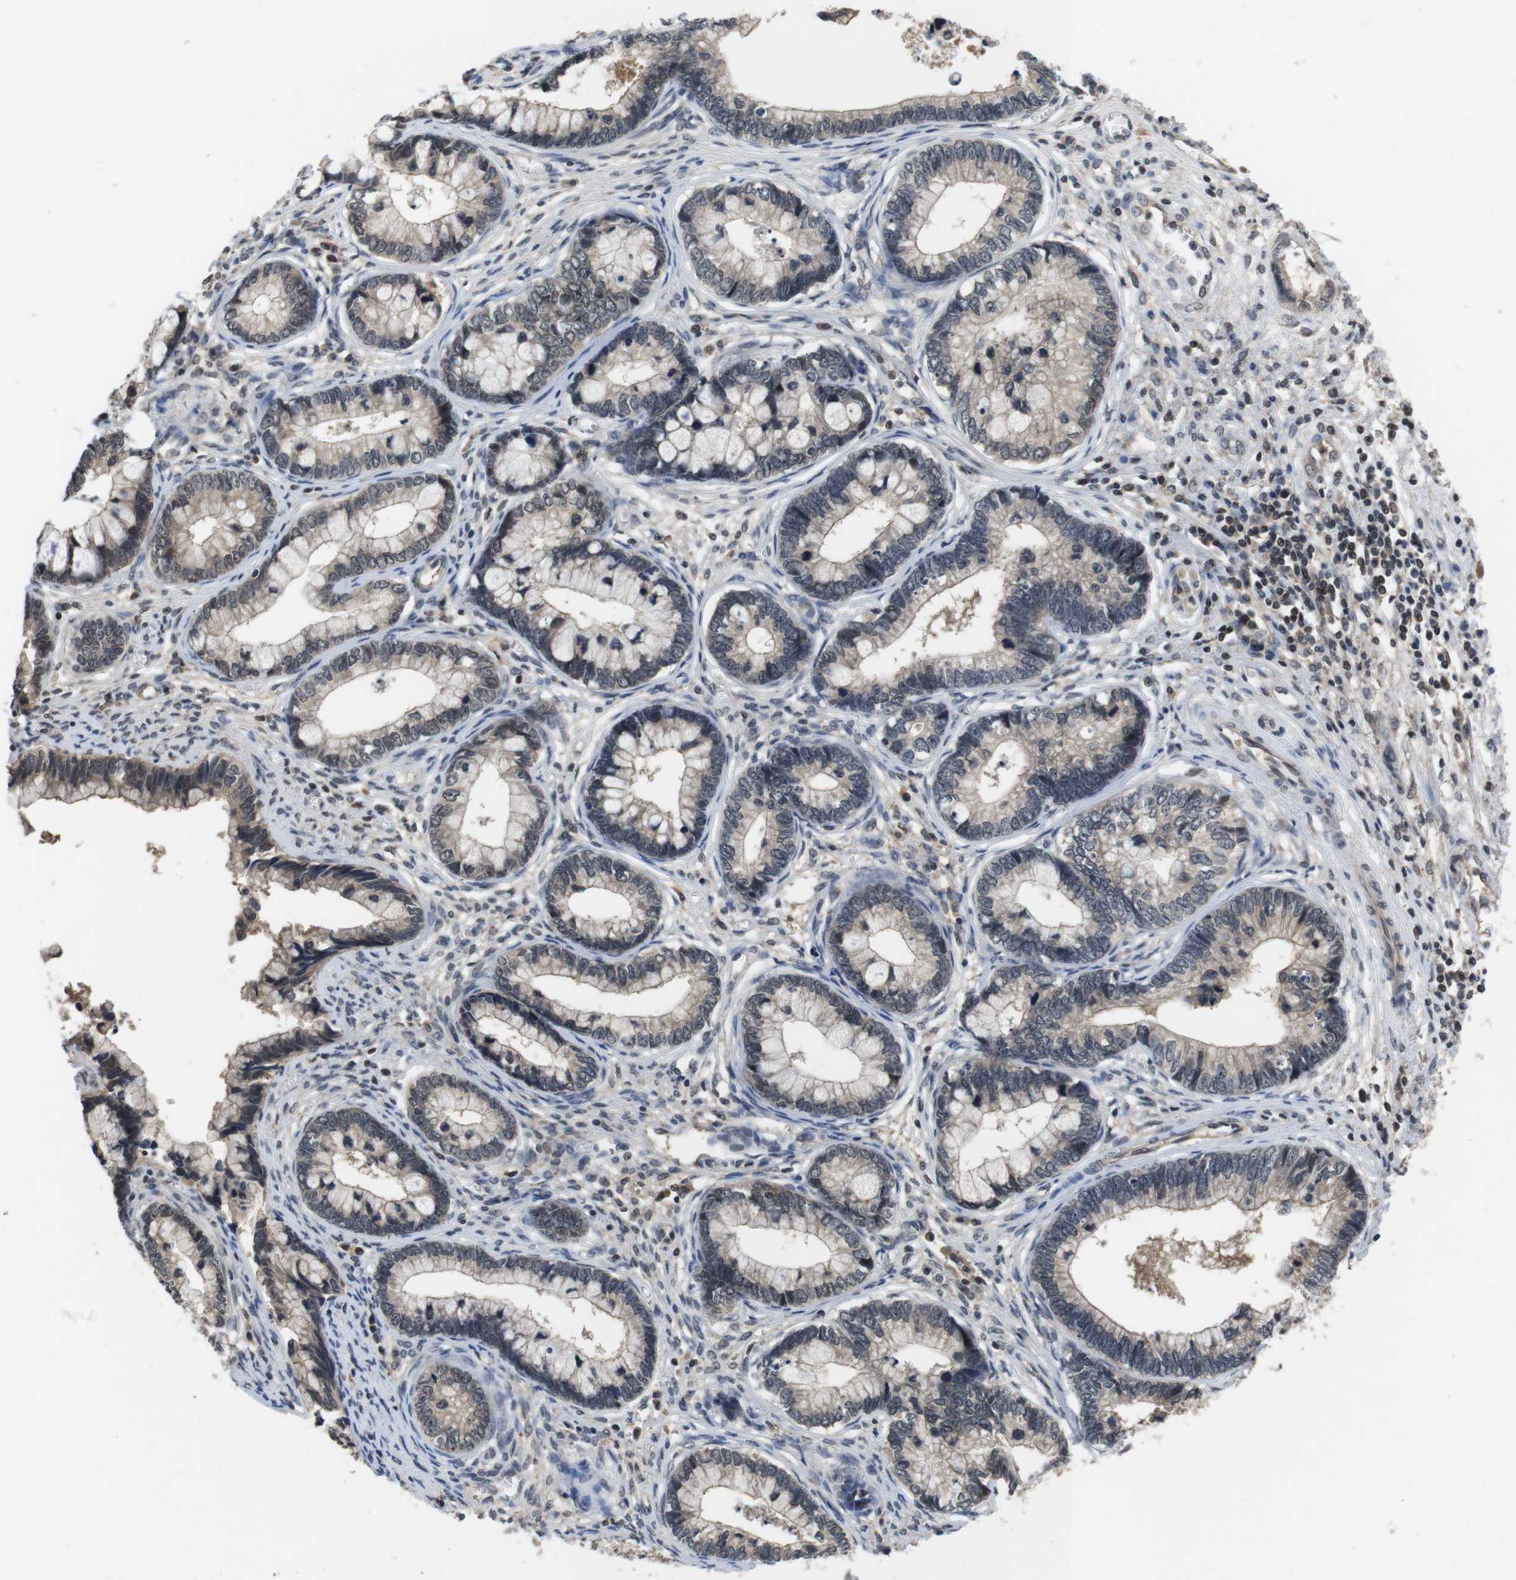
{"staining": {"intensity": "weak", "quantity": "<25%", "location": "cytoplasmic/membranous"}, "tissue": "cervical cancer", "cell_type": "Tumor cells", "image_type": "cancer", "snomed": [{"axis": "morphology", "description": "Adenocarcinoma, NOS"}, {"axis": "topography", "description": "Cervix"}], "caption": "Immunohistochemistry (IHC) micrograph of adenocarcinoma (cervical) stained for a protein (brown), which shows no expression in tumor cells.", "gene": "FADD", "patient": {"sex": "female", "age": 44}}